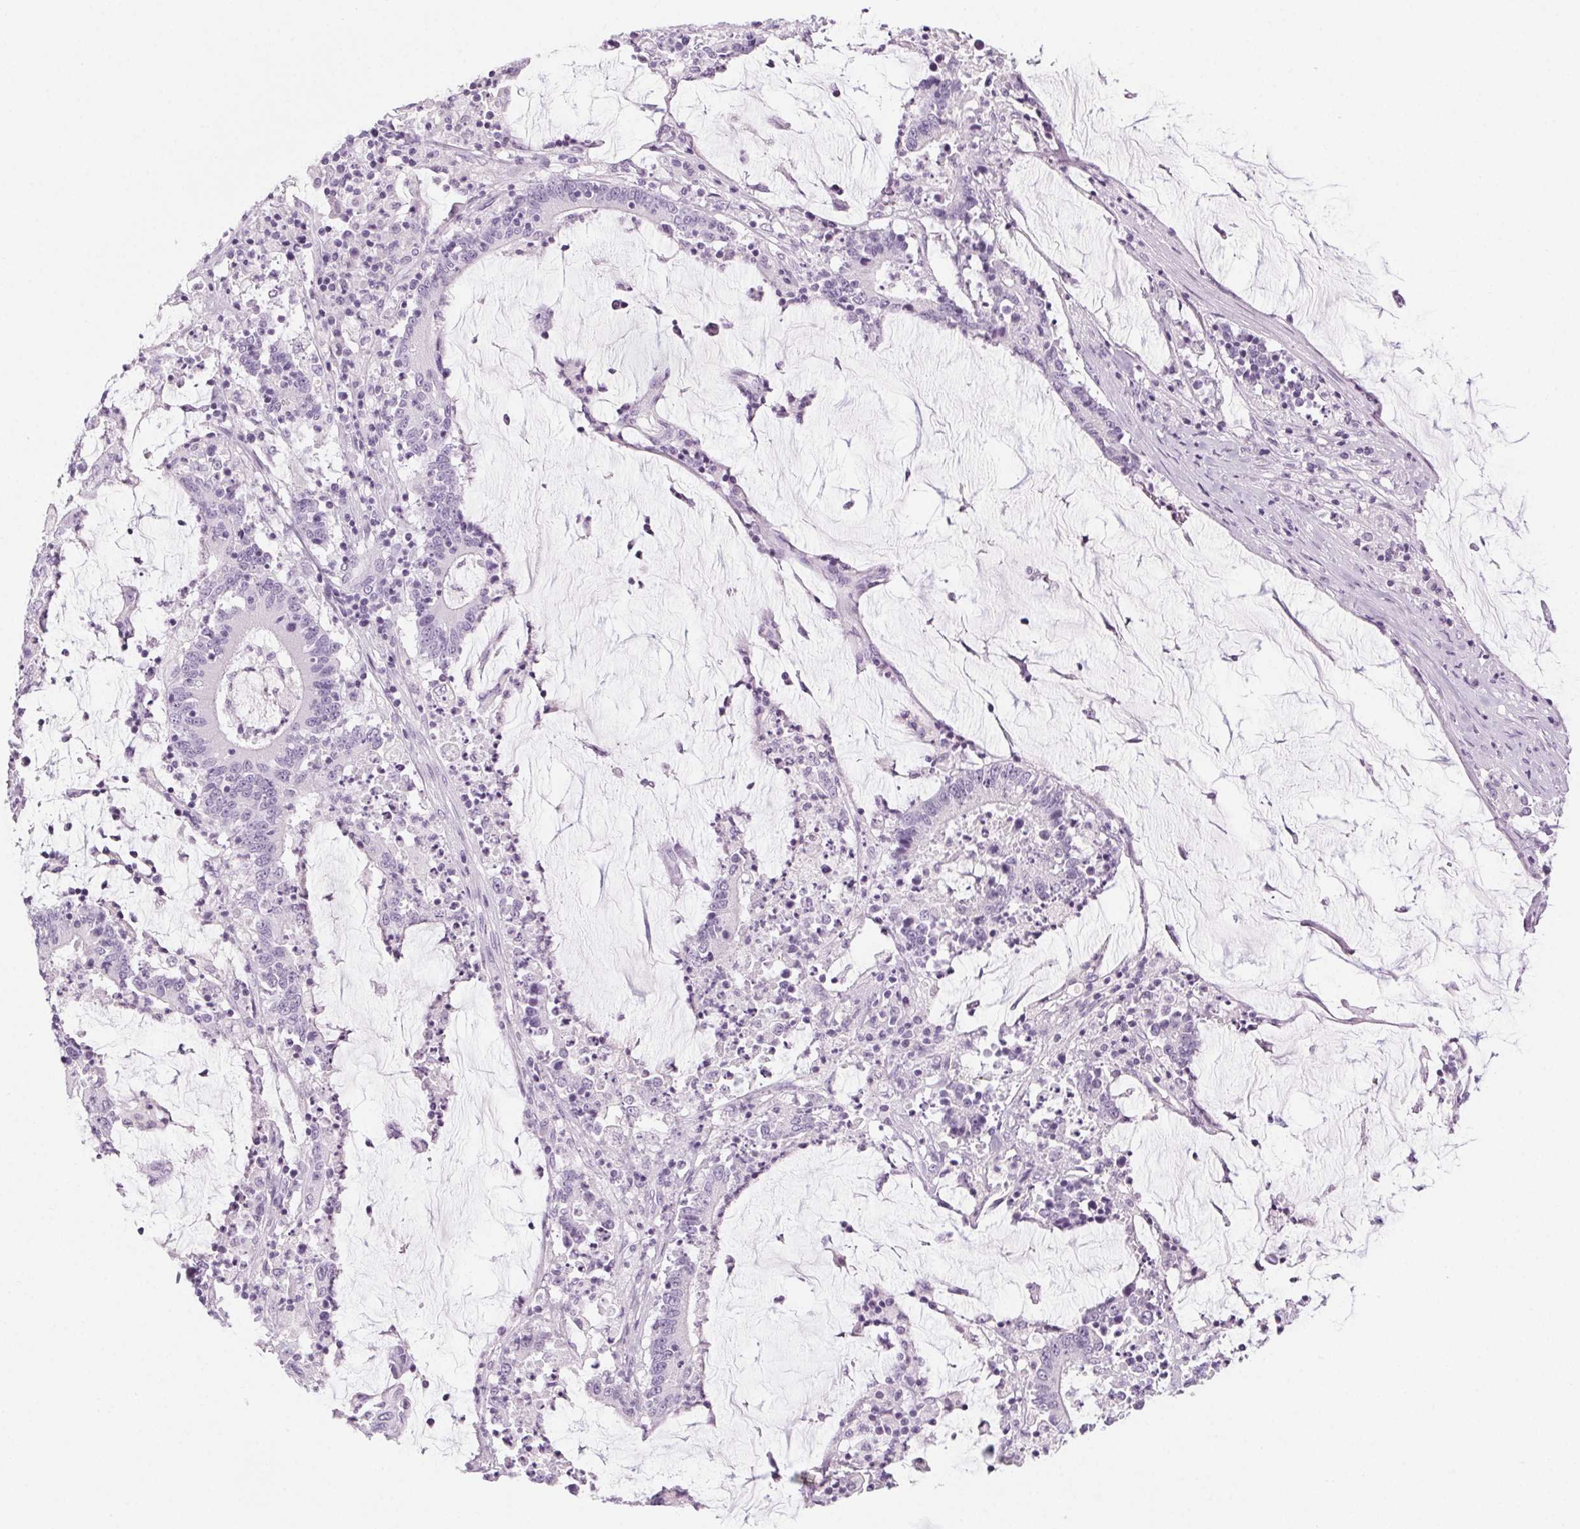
{"staining": {"intensity": "negative", "quantity": "none", "location": "none"}, "tissue": "stomach cancer", "cell_type": "Tumor cells", "image_type": "cancer", "snomed": [{"axis": "morphology", "description": "Adenocarcinoma, NOS"}, {"axis": "topography", "description": "Stomach, upper"}], "caption": "Immunohistochemical staining of human stomach adenocarcinoma displays no significant positivity in tumor cells.", "gene": "LRP2", "patient": {"sex": "male", "age": 68}}